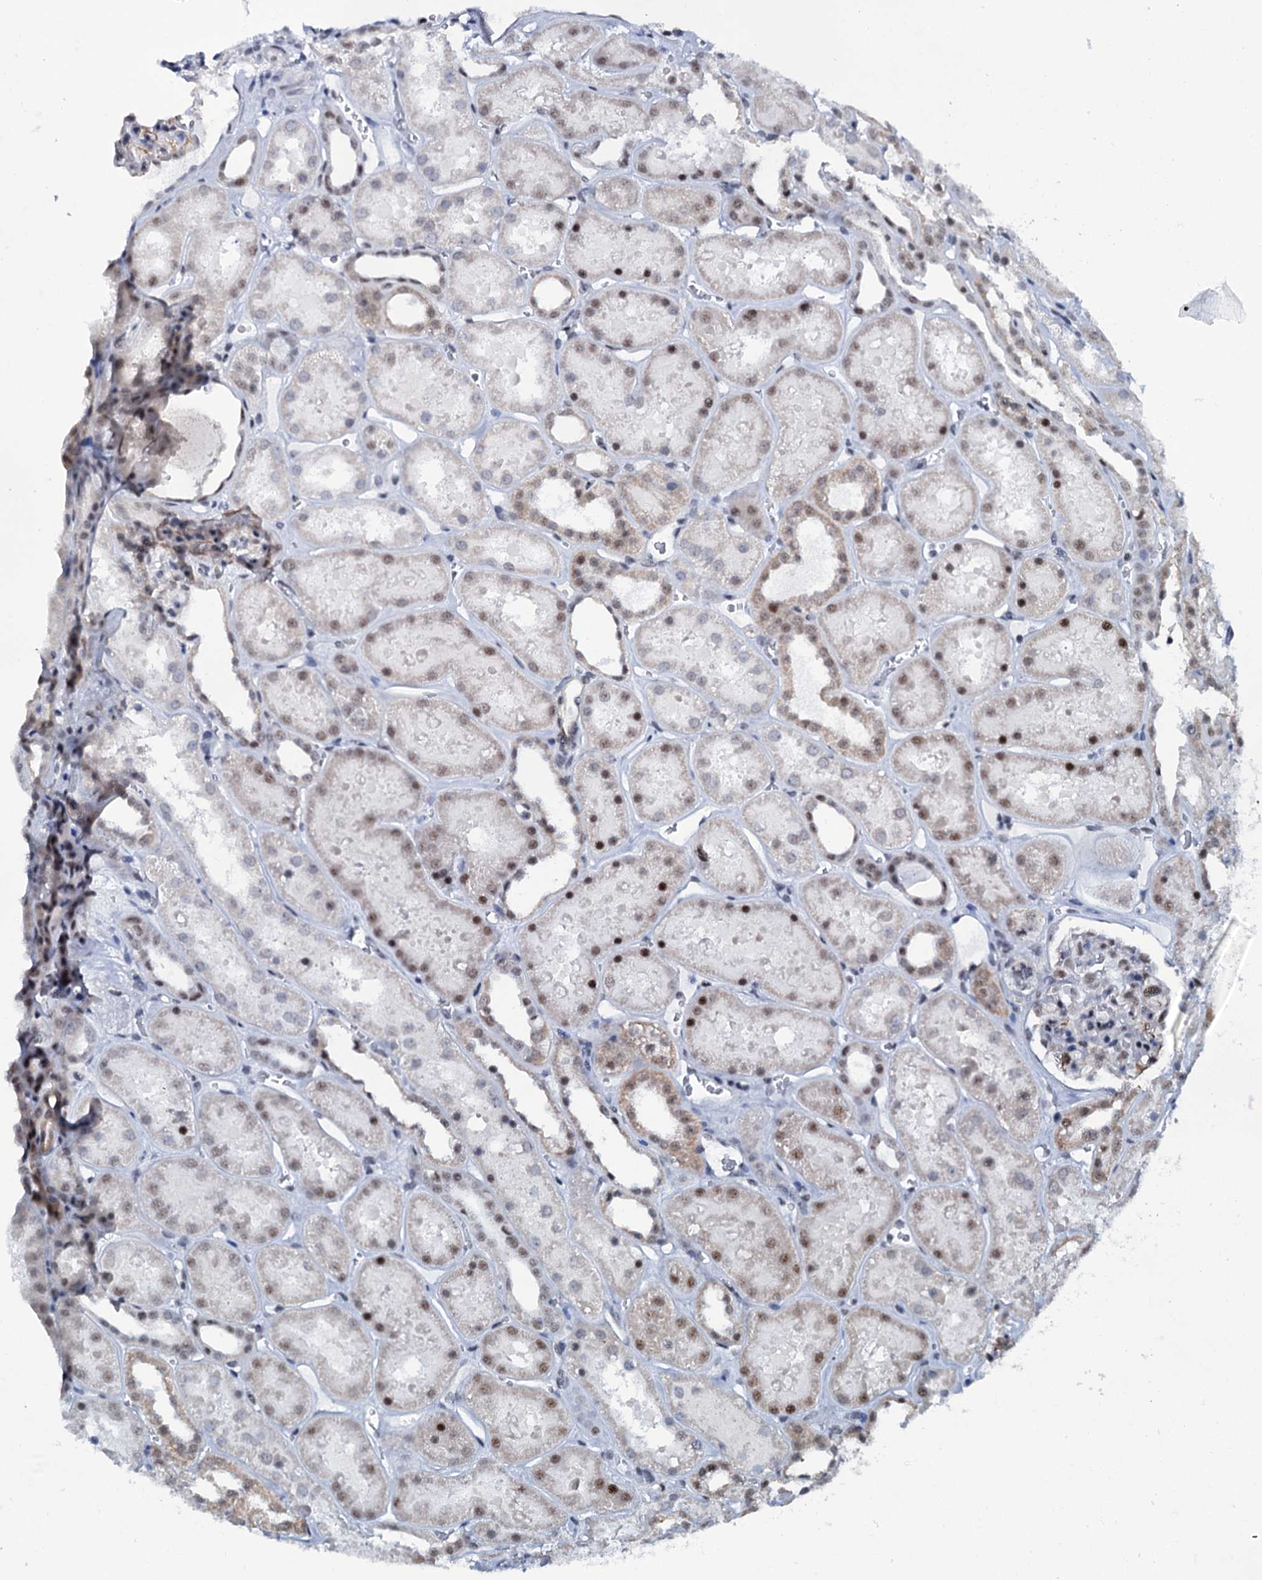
{"staining": {"intensity": "moderate", "quantity": "25%-75%", "location": "nuclear"}, "tissue": "kidney", "cell_type": "Cells in glomeruli", "image_type": "normal", "snomed": [{"axis": "morphology", "description": "Normal tissue, NOS"}, {"axis": "topography", "description": "Kidney"}], "caption": "Immunohistochemical staining of unremarkable human kidney displays moderate nuclear protein staining in about 25%-75% of cells in glomeruli.", "gene": "SREK1", "patient": {"sex": "female", "age": 41}}